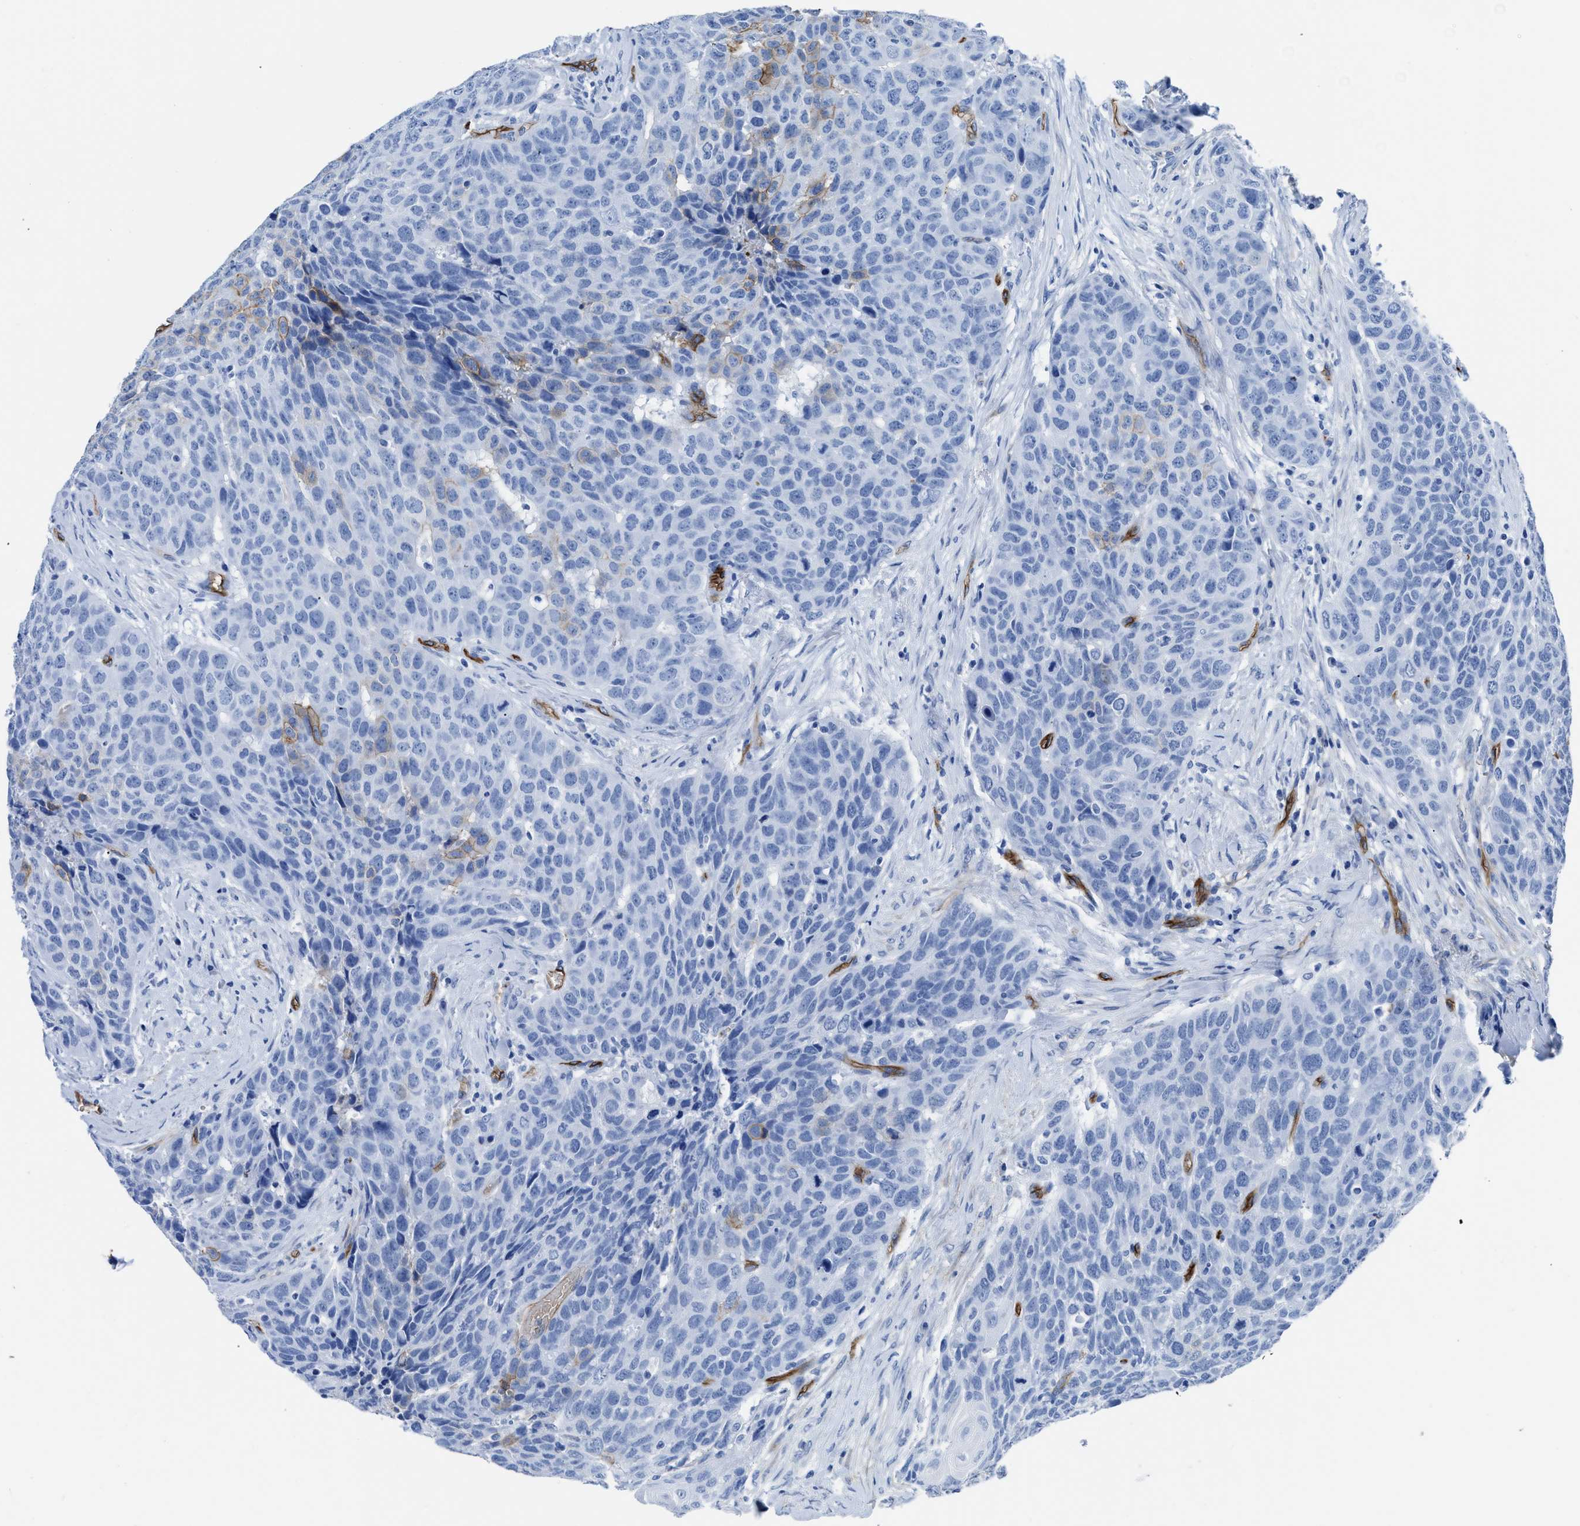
{"staining": {"intensity": "moderate", "quantity": "<25%", "location": "cytoplasmic/membranous"}, "tissue": "head and neck cancer", "cell_type": "Tumor cells", "image_type": "cancer", "snomed": [{"axis": "morphology", "description": "Squamous cell carcinoma, NOS"}, {"axis": "topography", "description": "Head-Neck"}], "caption": "Brown immunohistochemical staining in human head and neck cancer (squamous cell carcinoma) exhibits moderate cytoplasmic/membranous expression in about <25% of tumor cells.", "gene": "AQP1", "patient": {"sex": "male", "age": 66}}